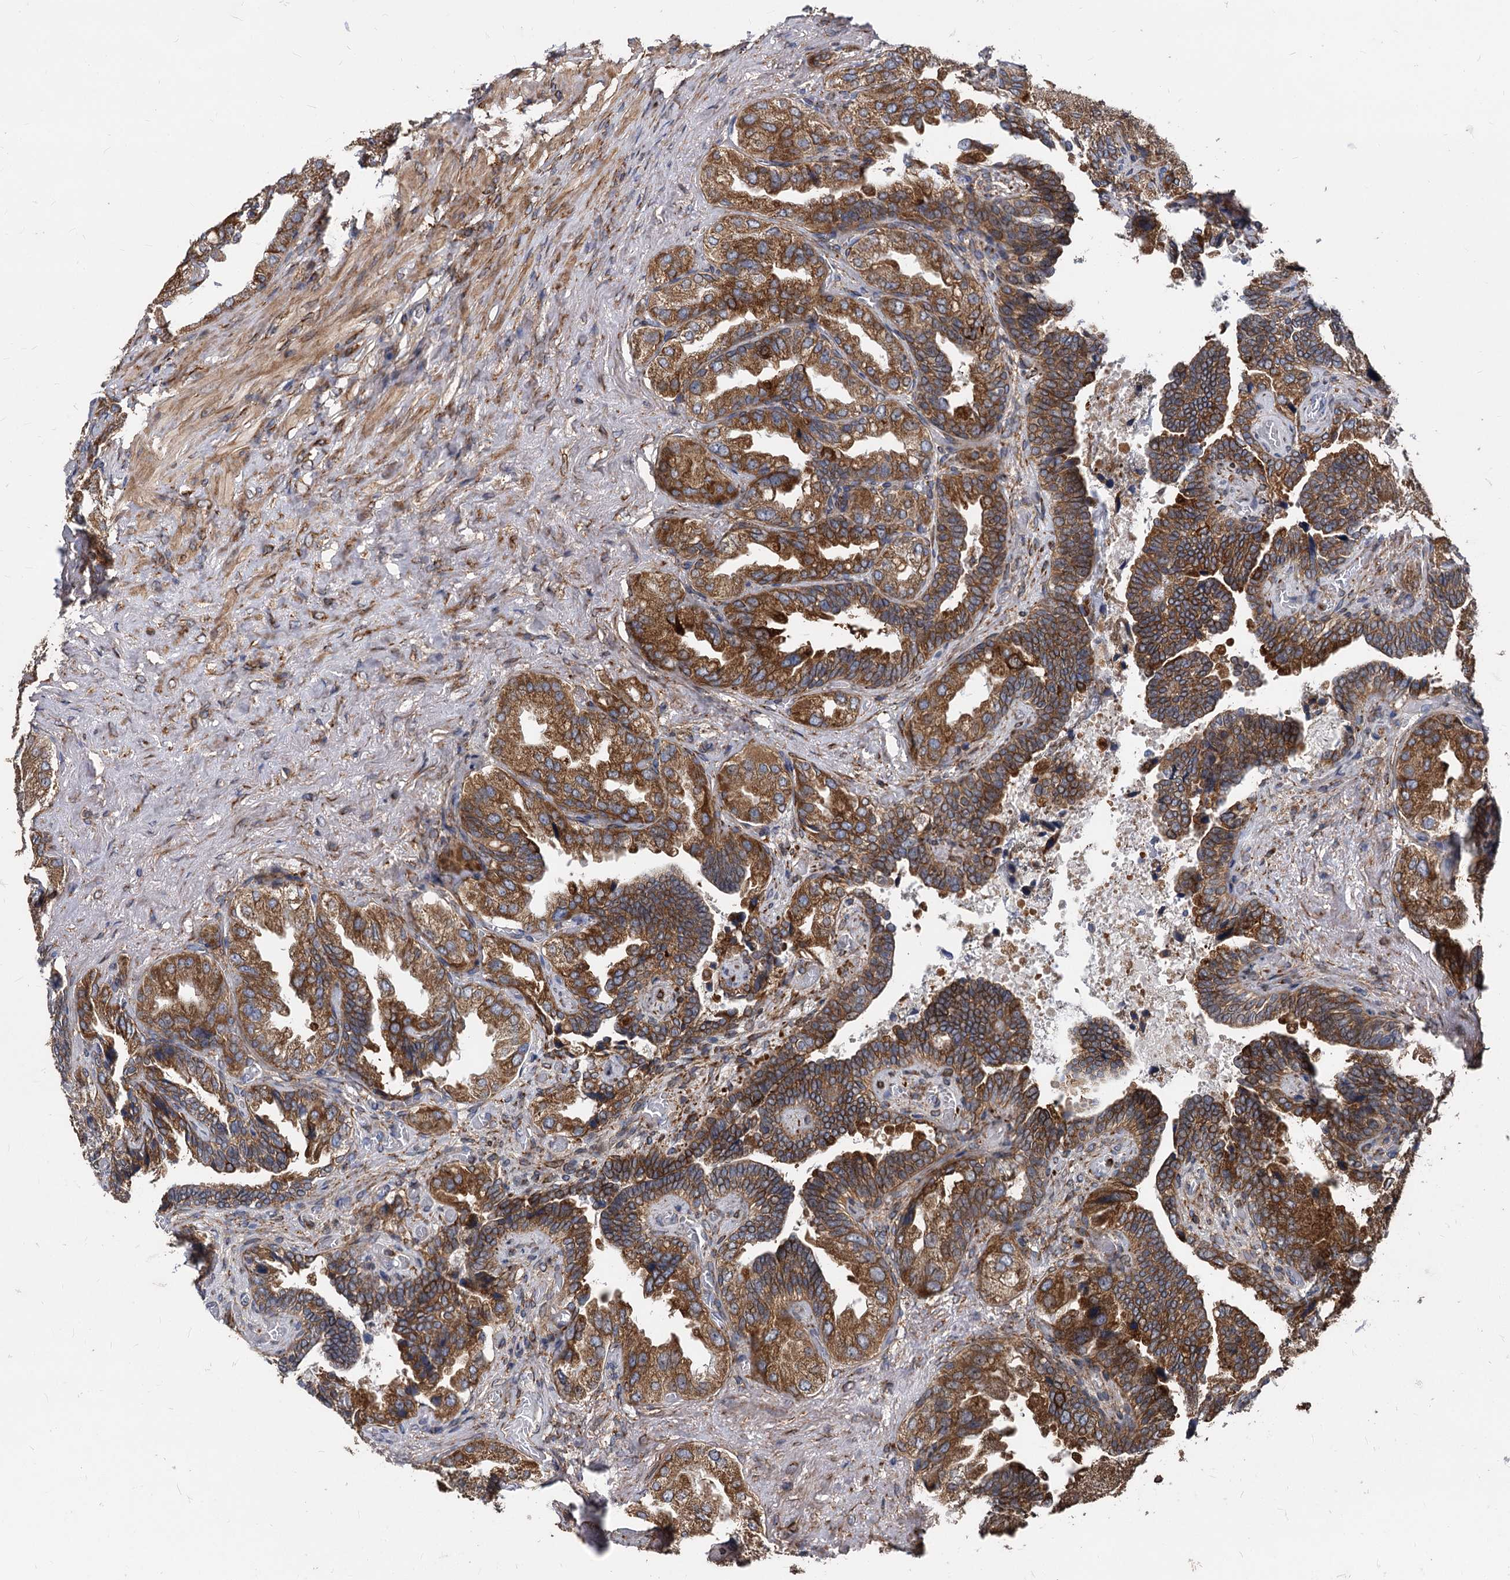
{"staining": {"intensity": "strong", "quantity": ">75%", "location": "cytoplasmic/membranous"}, "tissue": "seminal vesicle", "cell_type": "Glandular cells", "image_type": "normal", "snomed": [{"axis": "morphology", "description": "Normal tissue, NOS"}, {"axis": "topography", "description": "Seminal veicle"}, {"axis": "topography", "description": "Peripheral nerve tissue"}], "caption": "A high-resolution micrograph shows immunohistochemistry staining of unremarkable seminal vesicle, which displays strong cytoplasmic/membranous staining in approximately >75% of glandular cells.", "gene": "STIM1", "patient": {"sex": "male", "age": 63}}